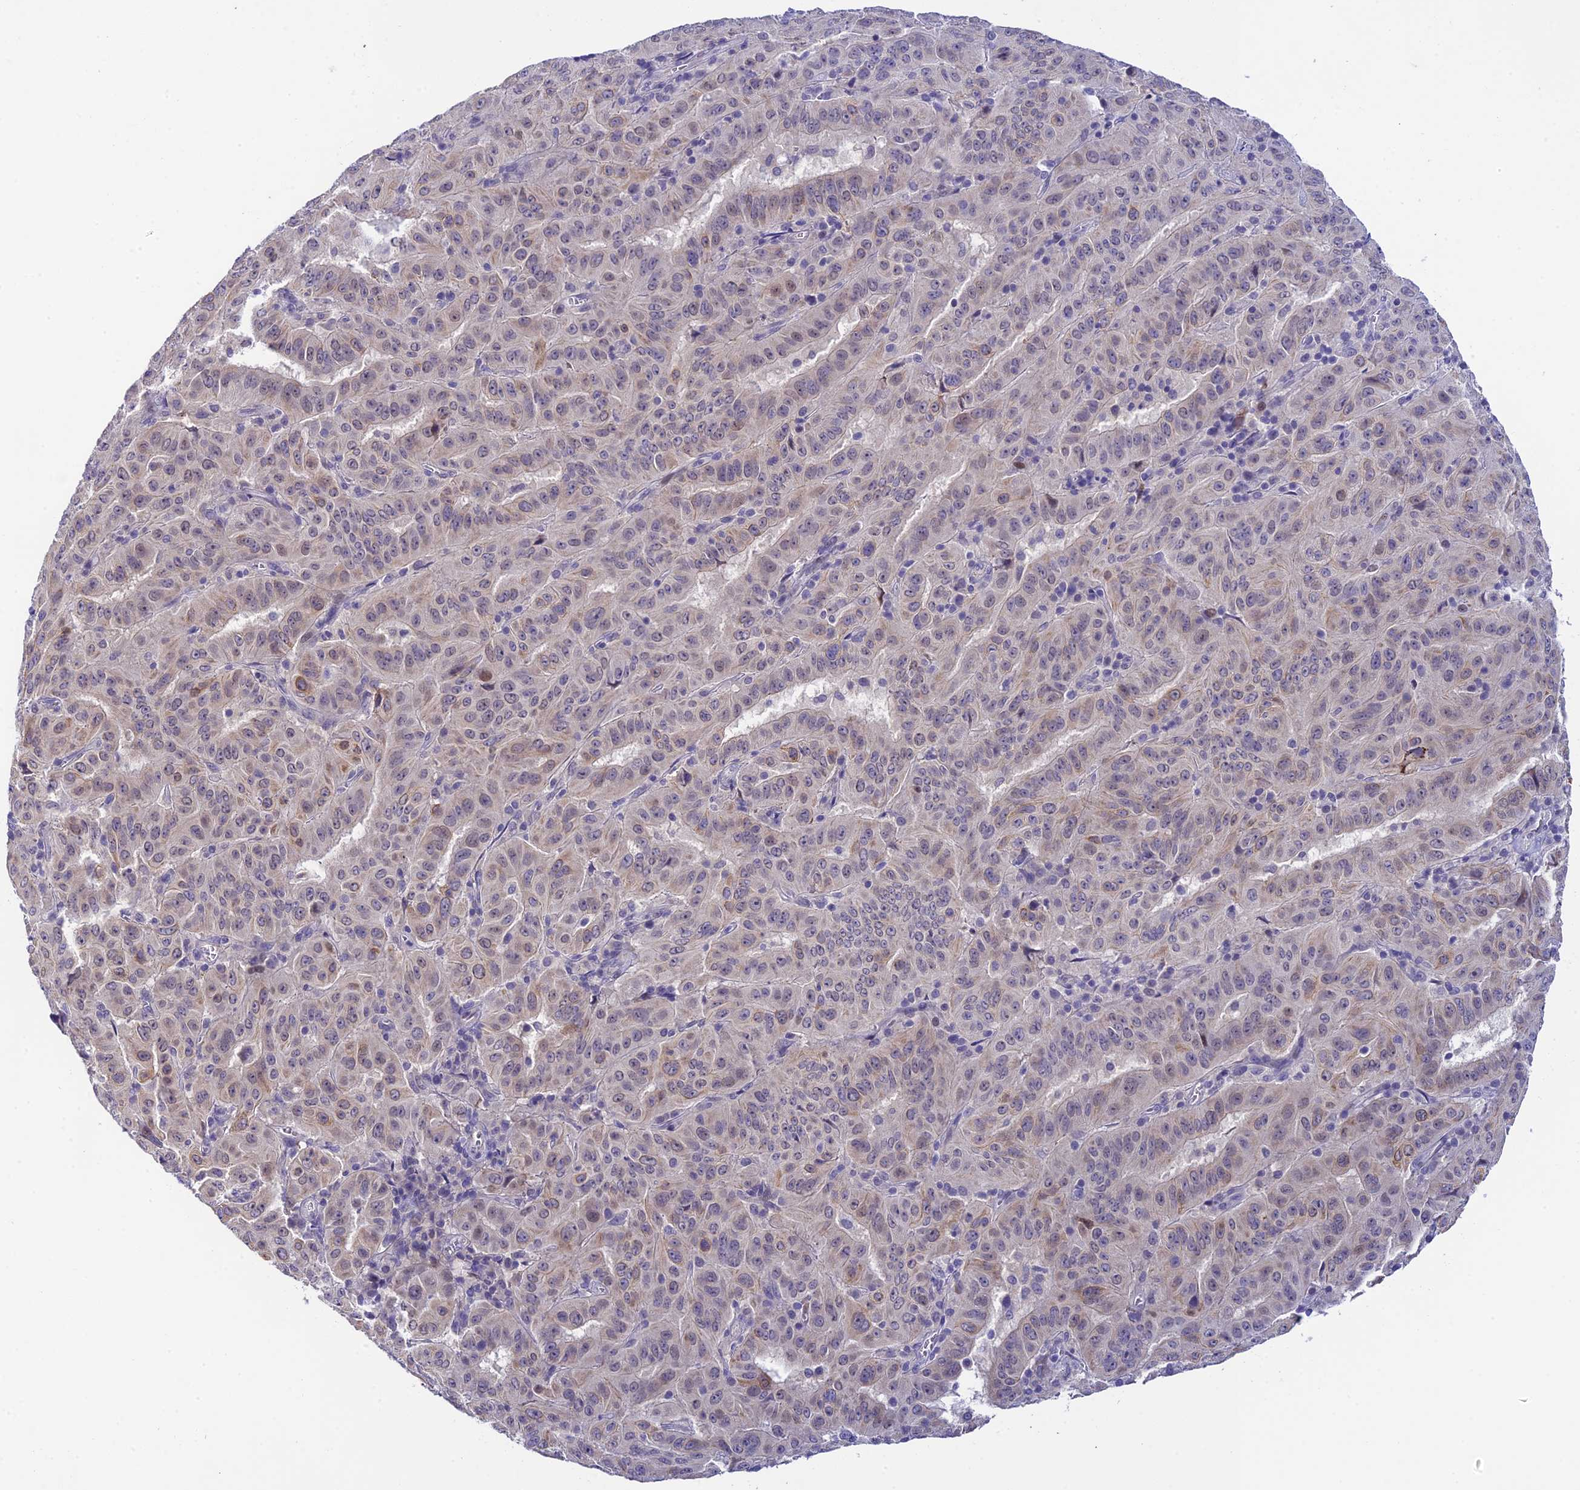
{"staining": {"intensity": "weak", "quantity": "25%-75%", "location": "cytoplasmic/membranous,nuclear"}, "tissue": "pancreatic cancer", "cell_type": "Tumor cells", "image_type": "cancer", "snomed": [{"axis": "morphology", "description": "Adenocarcinoma, NOS"}, {"axis": "topography", "description": "Pancreas"}], "caption": "IHC (DAB) staining of human pancreatic adenocarcinoma displays weak cytoplasmic/membranous and nuclear protein positivity in approximately 25%-75% of tumor cells.", "gene": "RASGEF1B", "patient": {"sex": "male", "age": 63}}